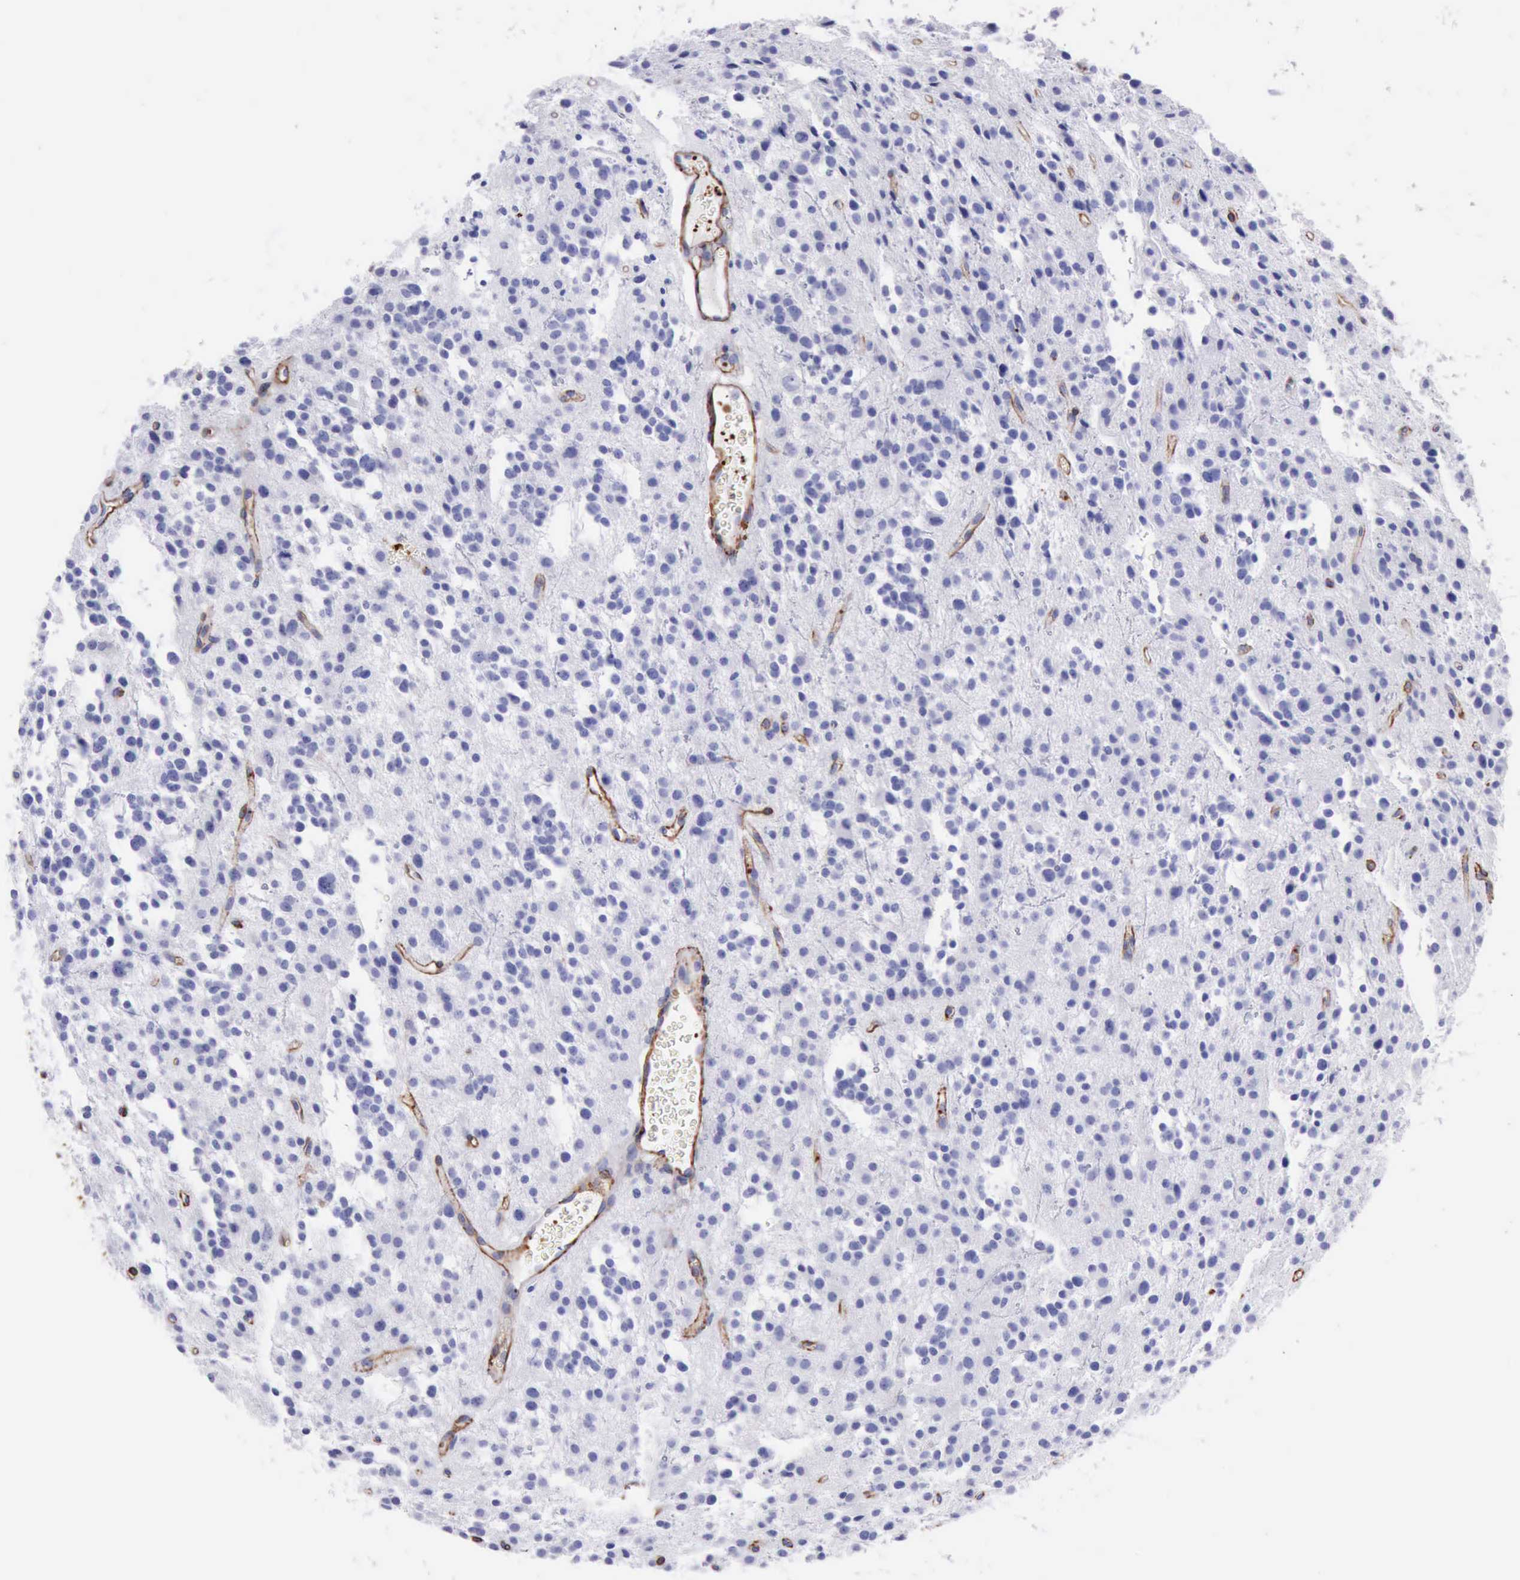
{"staining": {"intensity": "negative", "quantity": "none", "location": "none"}, "tissue": "glioma", "cell_type": "Tumor cells", "image_type": "cancer", "snomed": [{"axis": "morphology", "description": "Glioma, malignant, Low grade"}, {"axis": "topography", "description": "Brain"}], "caption": "High power microscopy image of an immunohistochemistry (IHC) photomicrograph of glioma, revealing no significant expression in tumor cells.", "gene": "FLNA", "patient": {"sex": "female", "age": 36}}